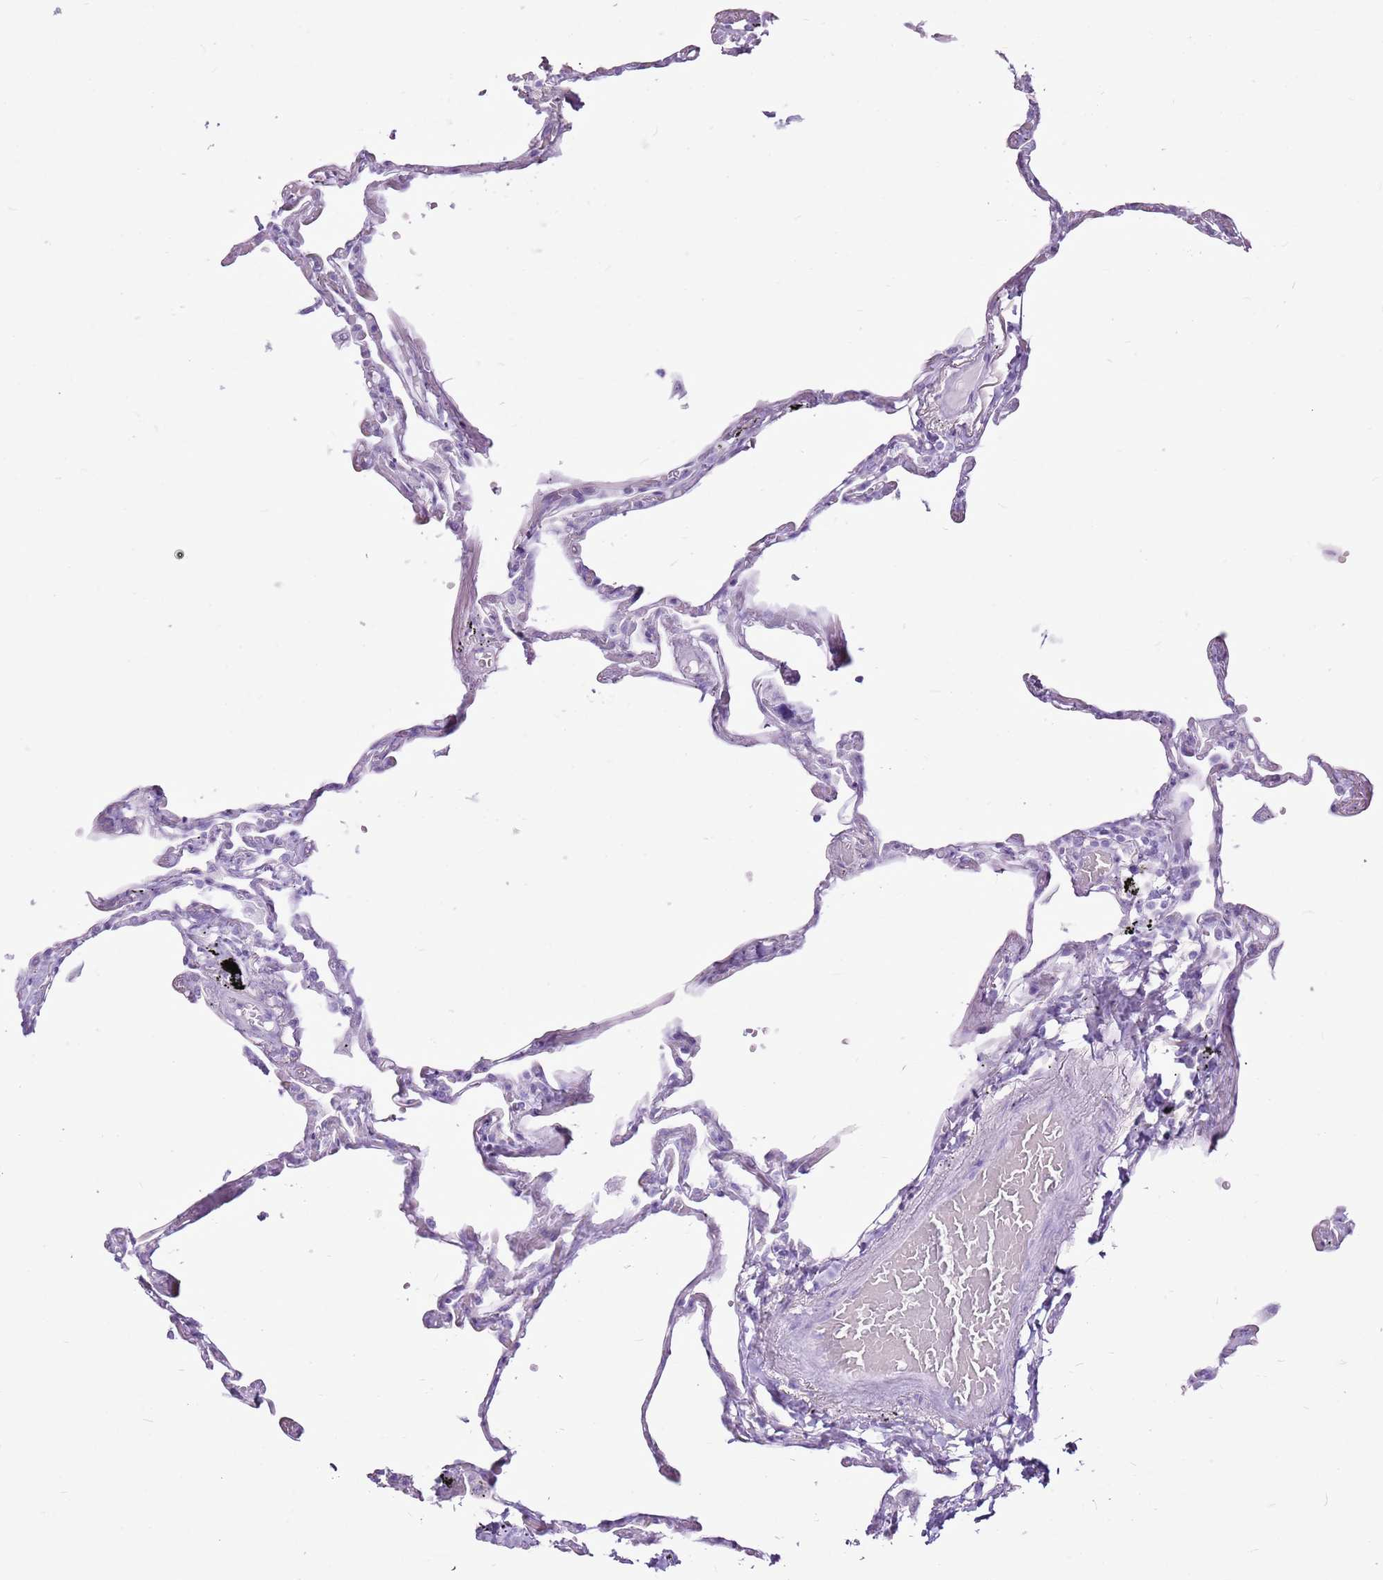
{"staining": {"intensity": "negative", "quantity": "none", "location": "none"}, "tissue": "lung", "cell_type": "Alveolar cells", "image_type": "normal", "snomed": [{"axis": "morphology", "description": "Normal tissue, NOS"}, {"axis": "topography", "description": "Lung"}], "caption": "This is a photomicrograph of immunohistochemistry (IHC) staining of unremarkable lung, which shows no positivity in alveolar cells.", "gene": "CNFN", "patient": {"sex": "female", "age": 67}}